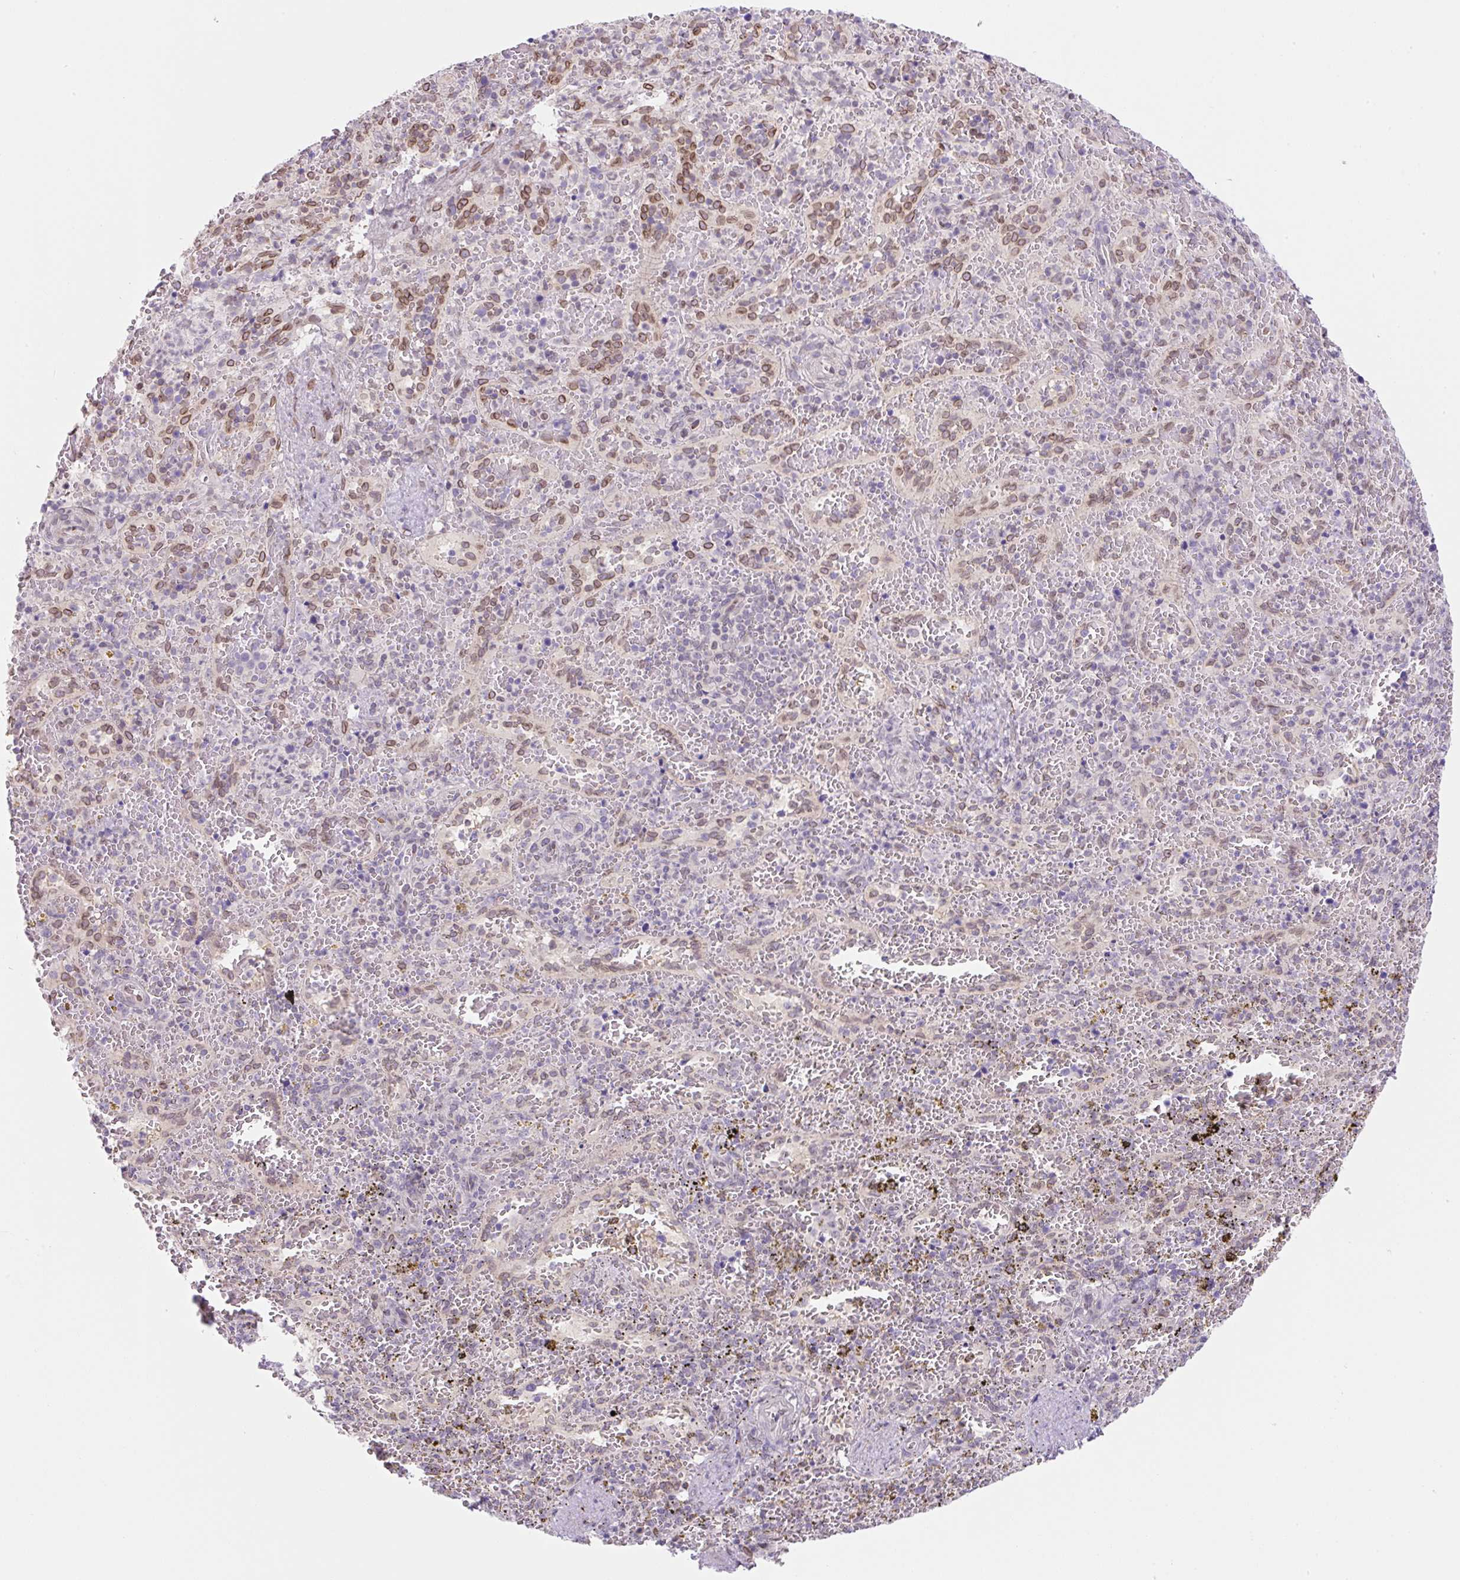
{"staining": {"intensity": "negative", "quantity": "none", "location": "none"}, "tissue": "spleen", "cell_type": "Cells in red pulp", "image_type": "normal", "snomed": [{"axis": "morphology", "description": "Normal tissue, NOS"}, {"axis": "topography", "description": "Spleen"}], "caption": "Benign spleen was stained to show a protein in brown. There is no significant staining in cells in red pulp. The staining was performed using DAB (3,3'-diaminobenzidine) to visualize the protein expression in brown, while the nuclei were stained in blue with hematoxylin (Magnification: 20x).", "gene": "SYNE3", "patient": {"sex": "female", "age": 50}}